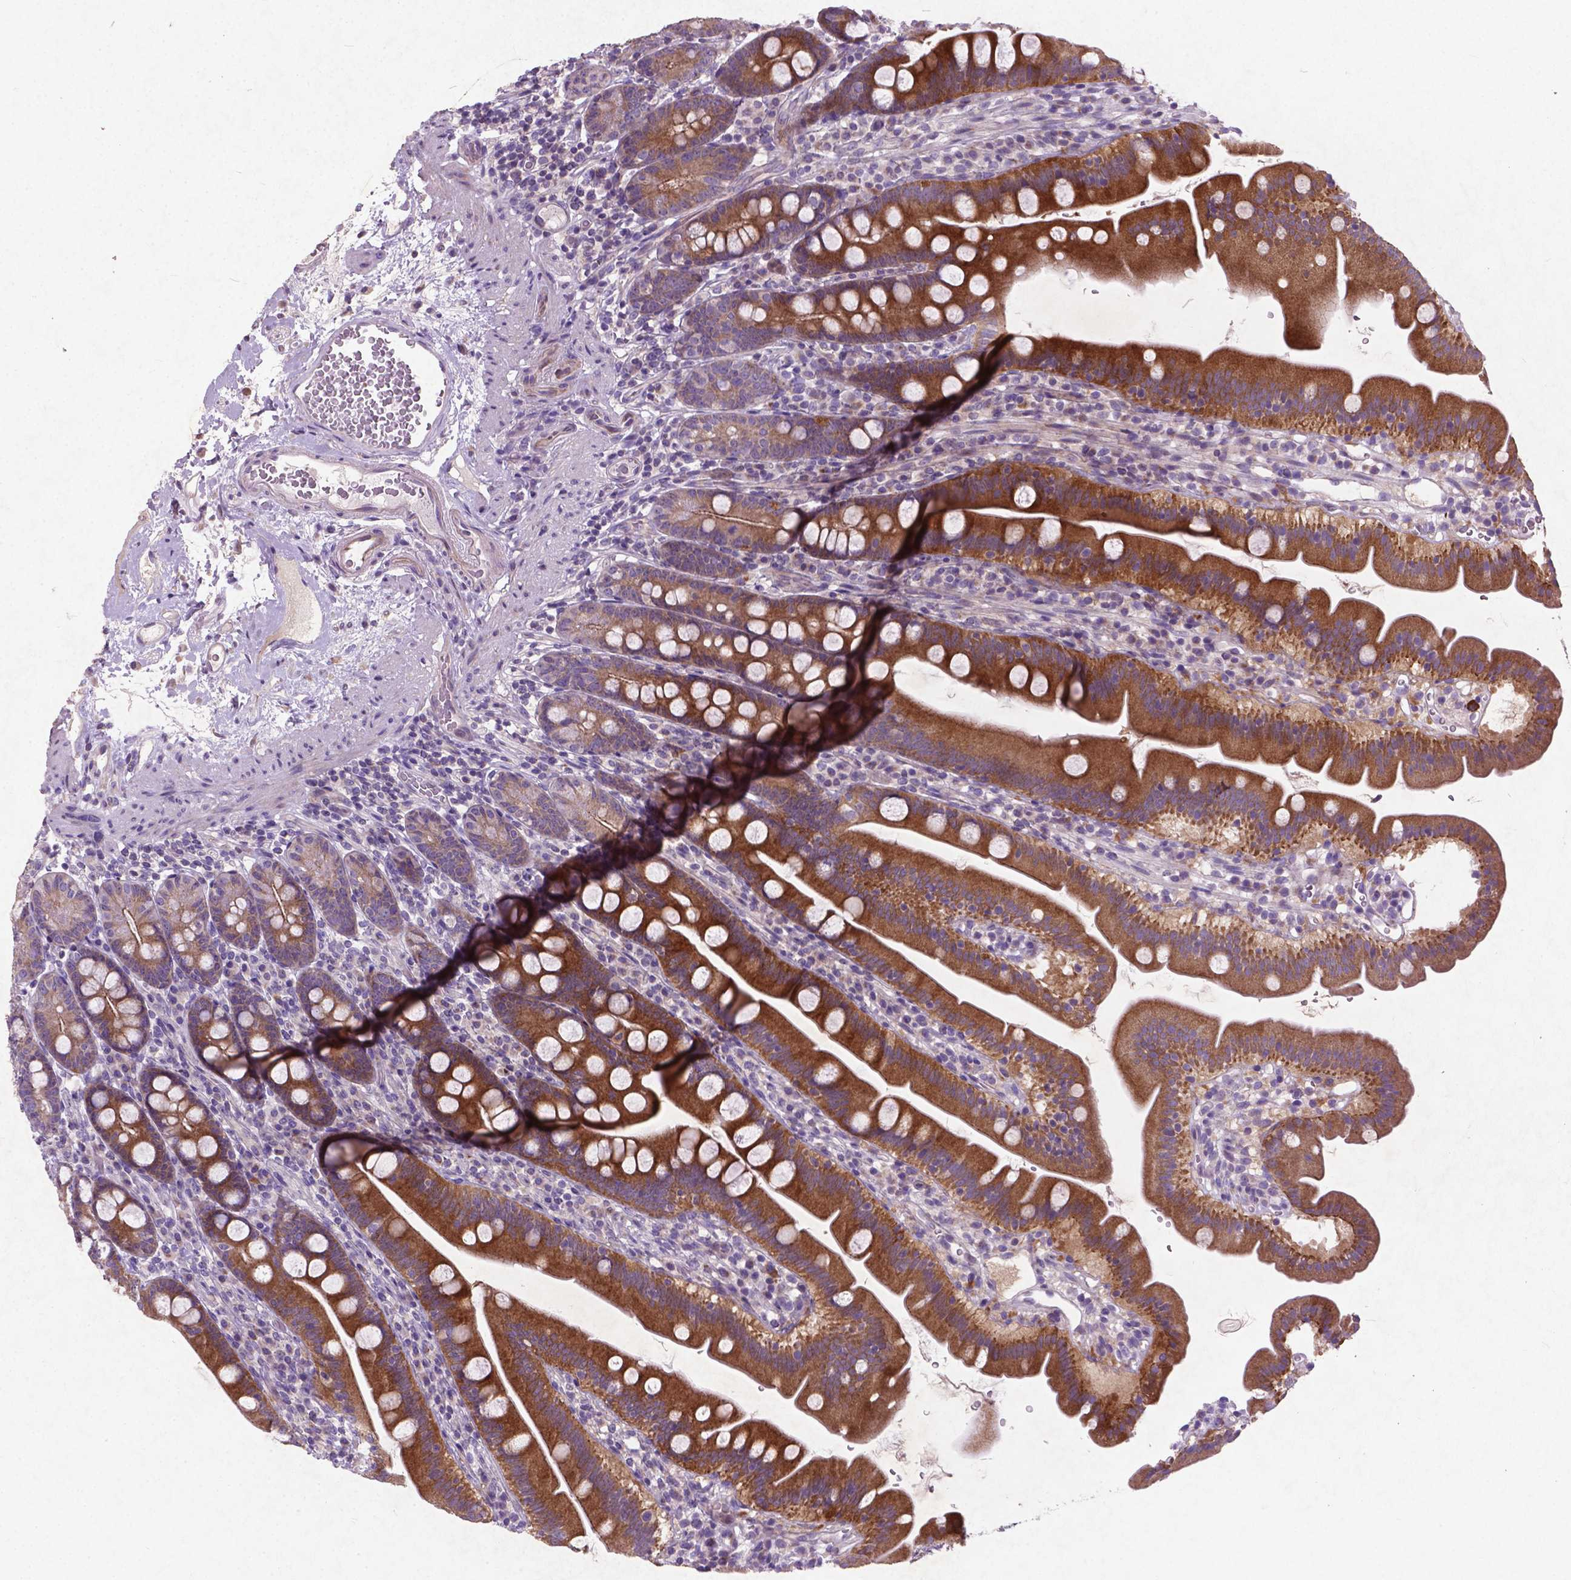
{"staining": {"intensity": "moderate", "quantity": ">75%", "location": "cytoplasmic/membranous"}, "tissue": "duodenum", "cell_type": "Glandular cells", "image_type": "normal", "snomed": [{"axis": "morphology", "description": "Normal tissue, NOS"}, {"axis": "topography", "description": "Duodenum"}], "caption": "Protein analysis of unremarkable duodenum shows moderate cytoplasmic/membranous staining in approximately >75% of glandular cells. (Brightfield microscopy of DAB IHC at high magnification).", "gene": "ATG4D", "patient": {"sex": "female", "age": 67}}